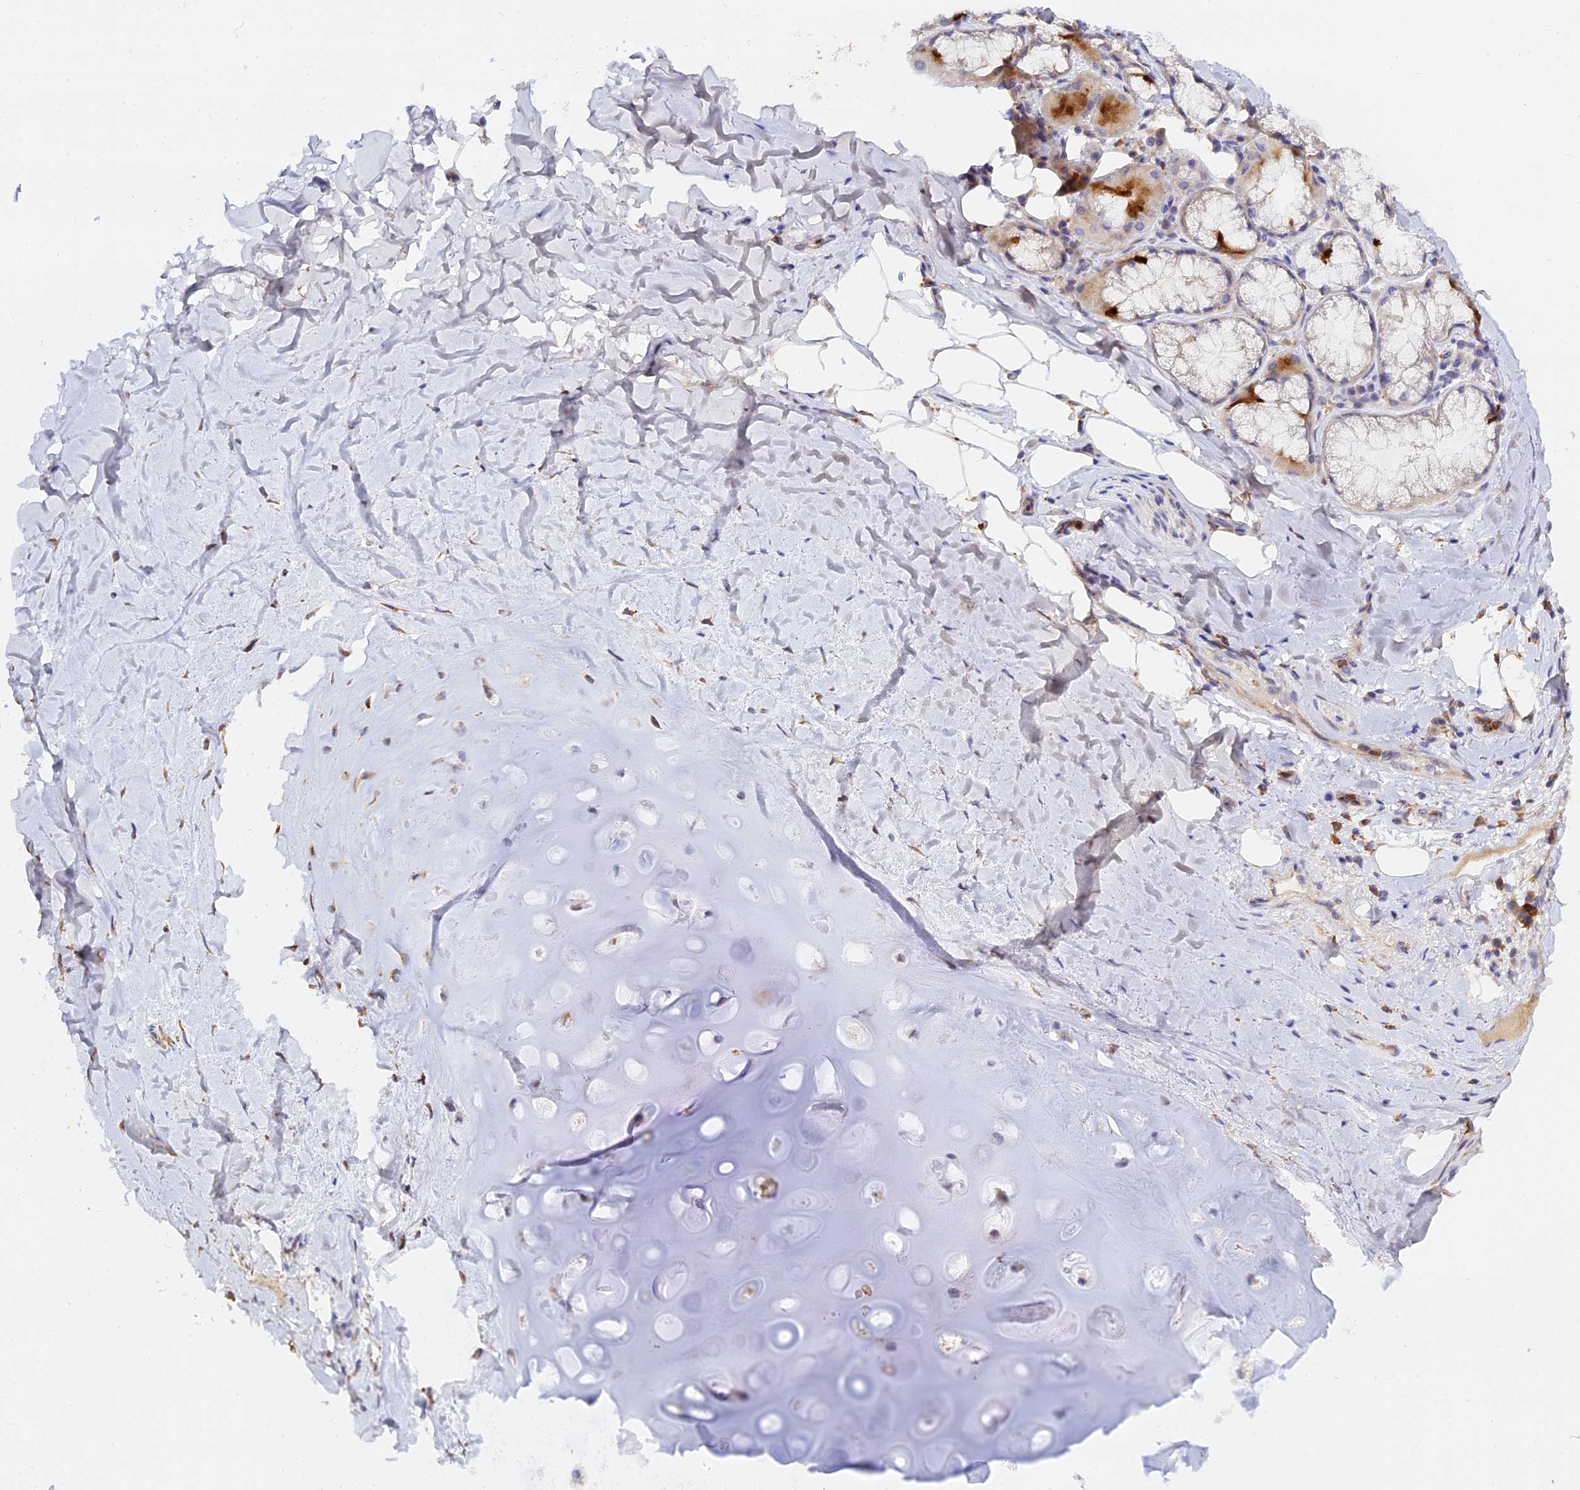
{"staining": {"intensity": "negative", "quantity": "none", "location": "none"}, "tissue": "adipose tissue", "cell_type": "Adipocytes", "image_type": "normal", "snomed": [{"axis": "morphology", "description": "Normal tissue, NOS"}, {"axis": "topography", "description": "Lymph node"}, {"axis": "topography", "description": "Cartilage tissue"}, {"axis": "topography", "description": "Bronchus"}], "caption": "This photomicrograph is of unremarkable adipose tissue stained with IHC to label a protein in brown with the nuclei are counter-stained blue. There is no staining in adipocytes. Nuclei are stained in blue.", "gene": "RPGRIP1L", "patient": {"sex": "male", "age": 63}}